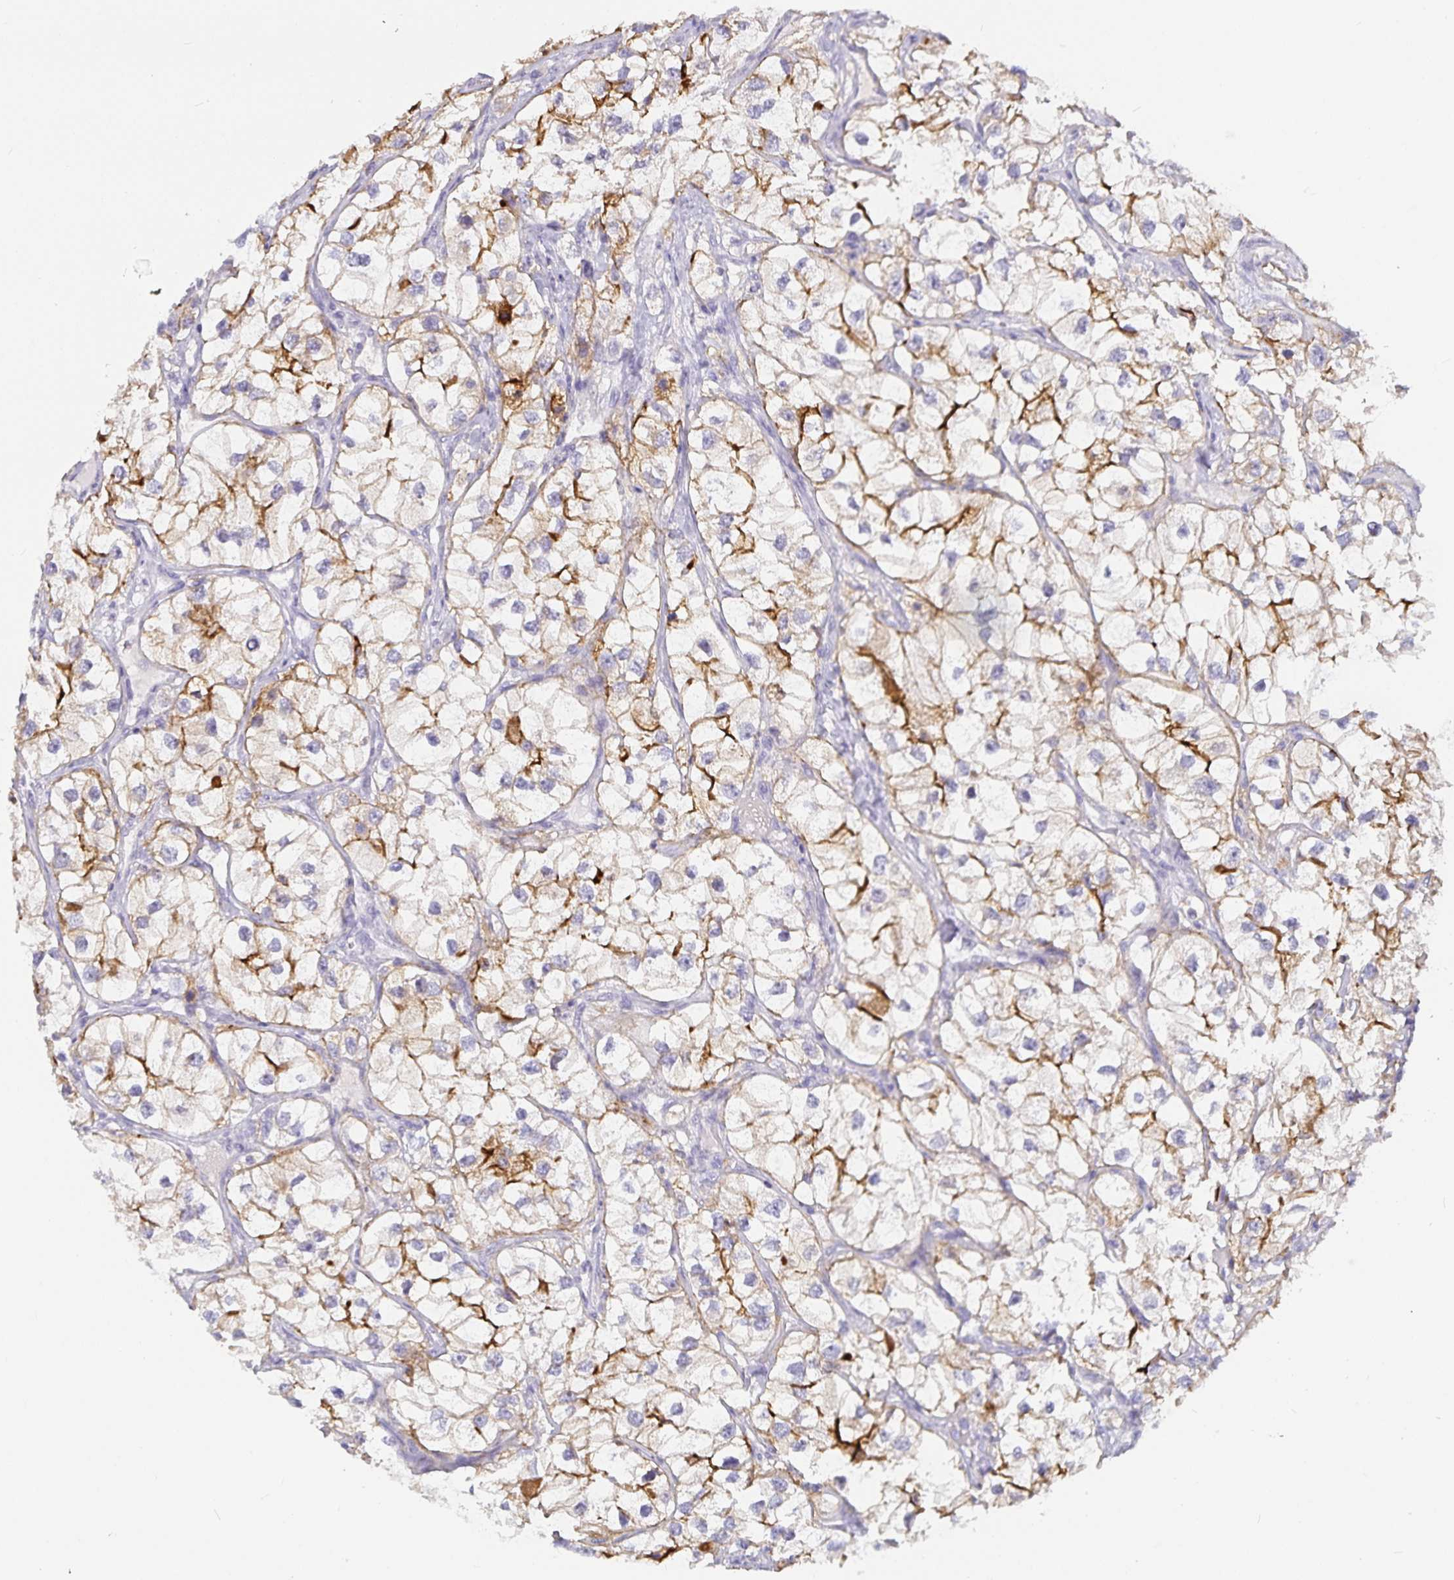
{"staining": {"intensity": "moderate", "quantity": "25%-75%", "location": "cytoplasmic/membranous"}, "tissue": "renal cancer", "cell_type": "Tumor cells", "image_type": "cancer", "snomed": [{"axis": "morphology", "description": "Adenocarcinoma, NOS"}, {"axis": "topography", "description": "Kidney"}], "caption": "High-magnification brightfield microscopy of renal adenocarcinoma stained with DAB (brown) and counterstained with hematoxylin (blue). tumor cells exhibit moderate cytoplasmic/membranous positivity is identified in approximately25%-75% of cells.", "gene": "CA12", "patient": {"sex": "male", "age": 59}}